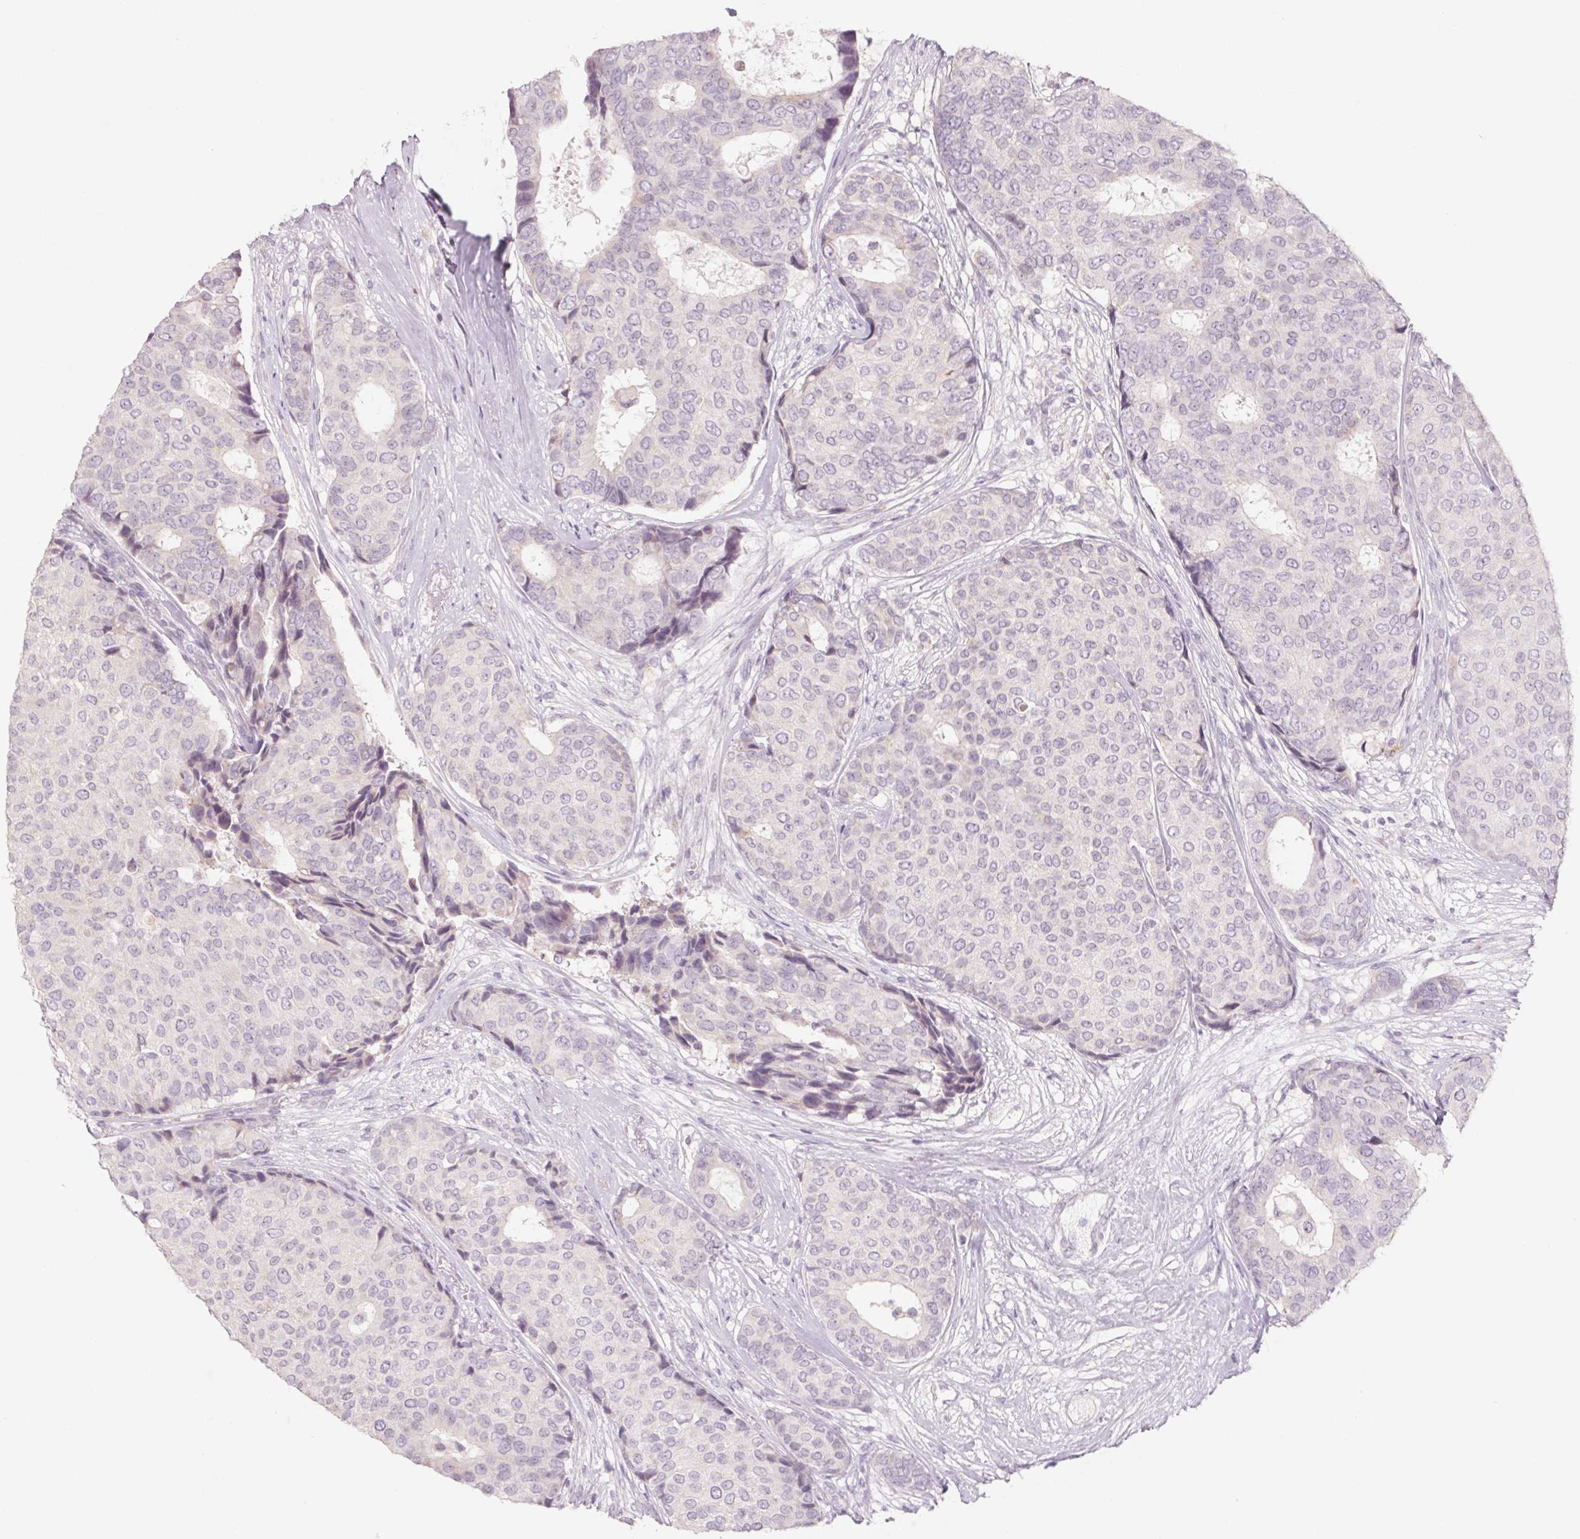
{"staining": {"intensity": "negative", "quantity": "none", "location": "none"}, "tissue": "breast cancer", "cell_type": "Tumor cells", "image_type": "cancer", "snomed": [{"axis": "morphology", "description": "Duct carcinoma"}, {"axis": "topography", "description": "Breast"}], "caption": "Image shows no protein expression in tumor cells of breast cancer (infiltrating ductal carcinoma) tissue. (DAB IHC, high magnification).", "gene": "POU1F1", "patient": {"sex": "female", "age": 75}}